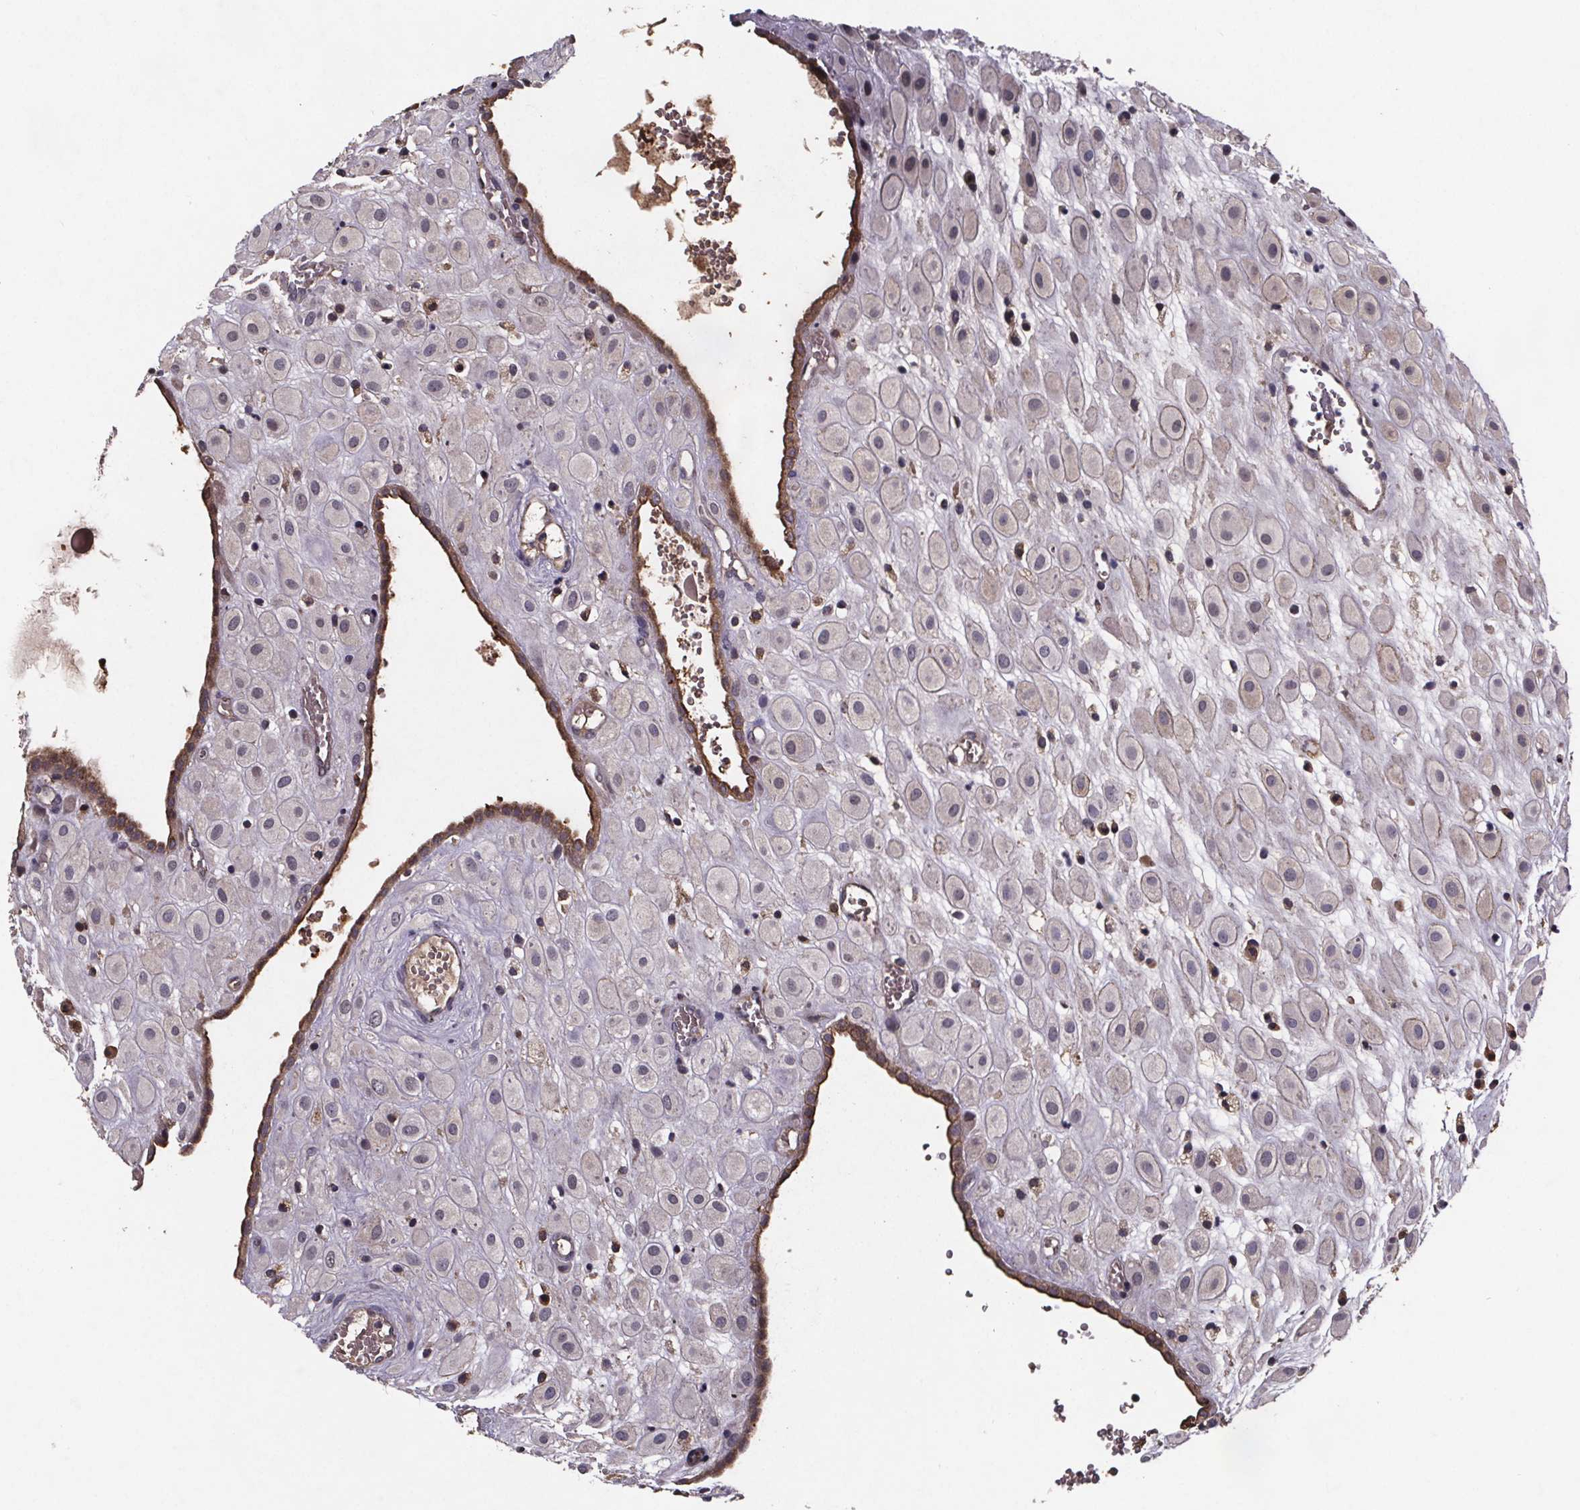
{"staining": {"intensity": "negative", "quantity": "none", "location": "none"}, "tissue": "placenta", "cell_type": "Decidual cells", "image_type": "normal", "snomed": [{"axis": "morphology", "description": "Normal tissue, NOS"}, {"axis": "topography", "description": "Placenta"}], "caption": "Decidual cells are negative for brown protein staining in unremarkable placenta.", "gene": "FASTKD3", "patient": {"sex": "female", "age": 24}}